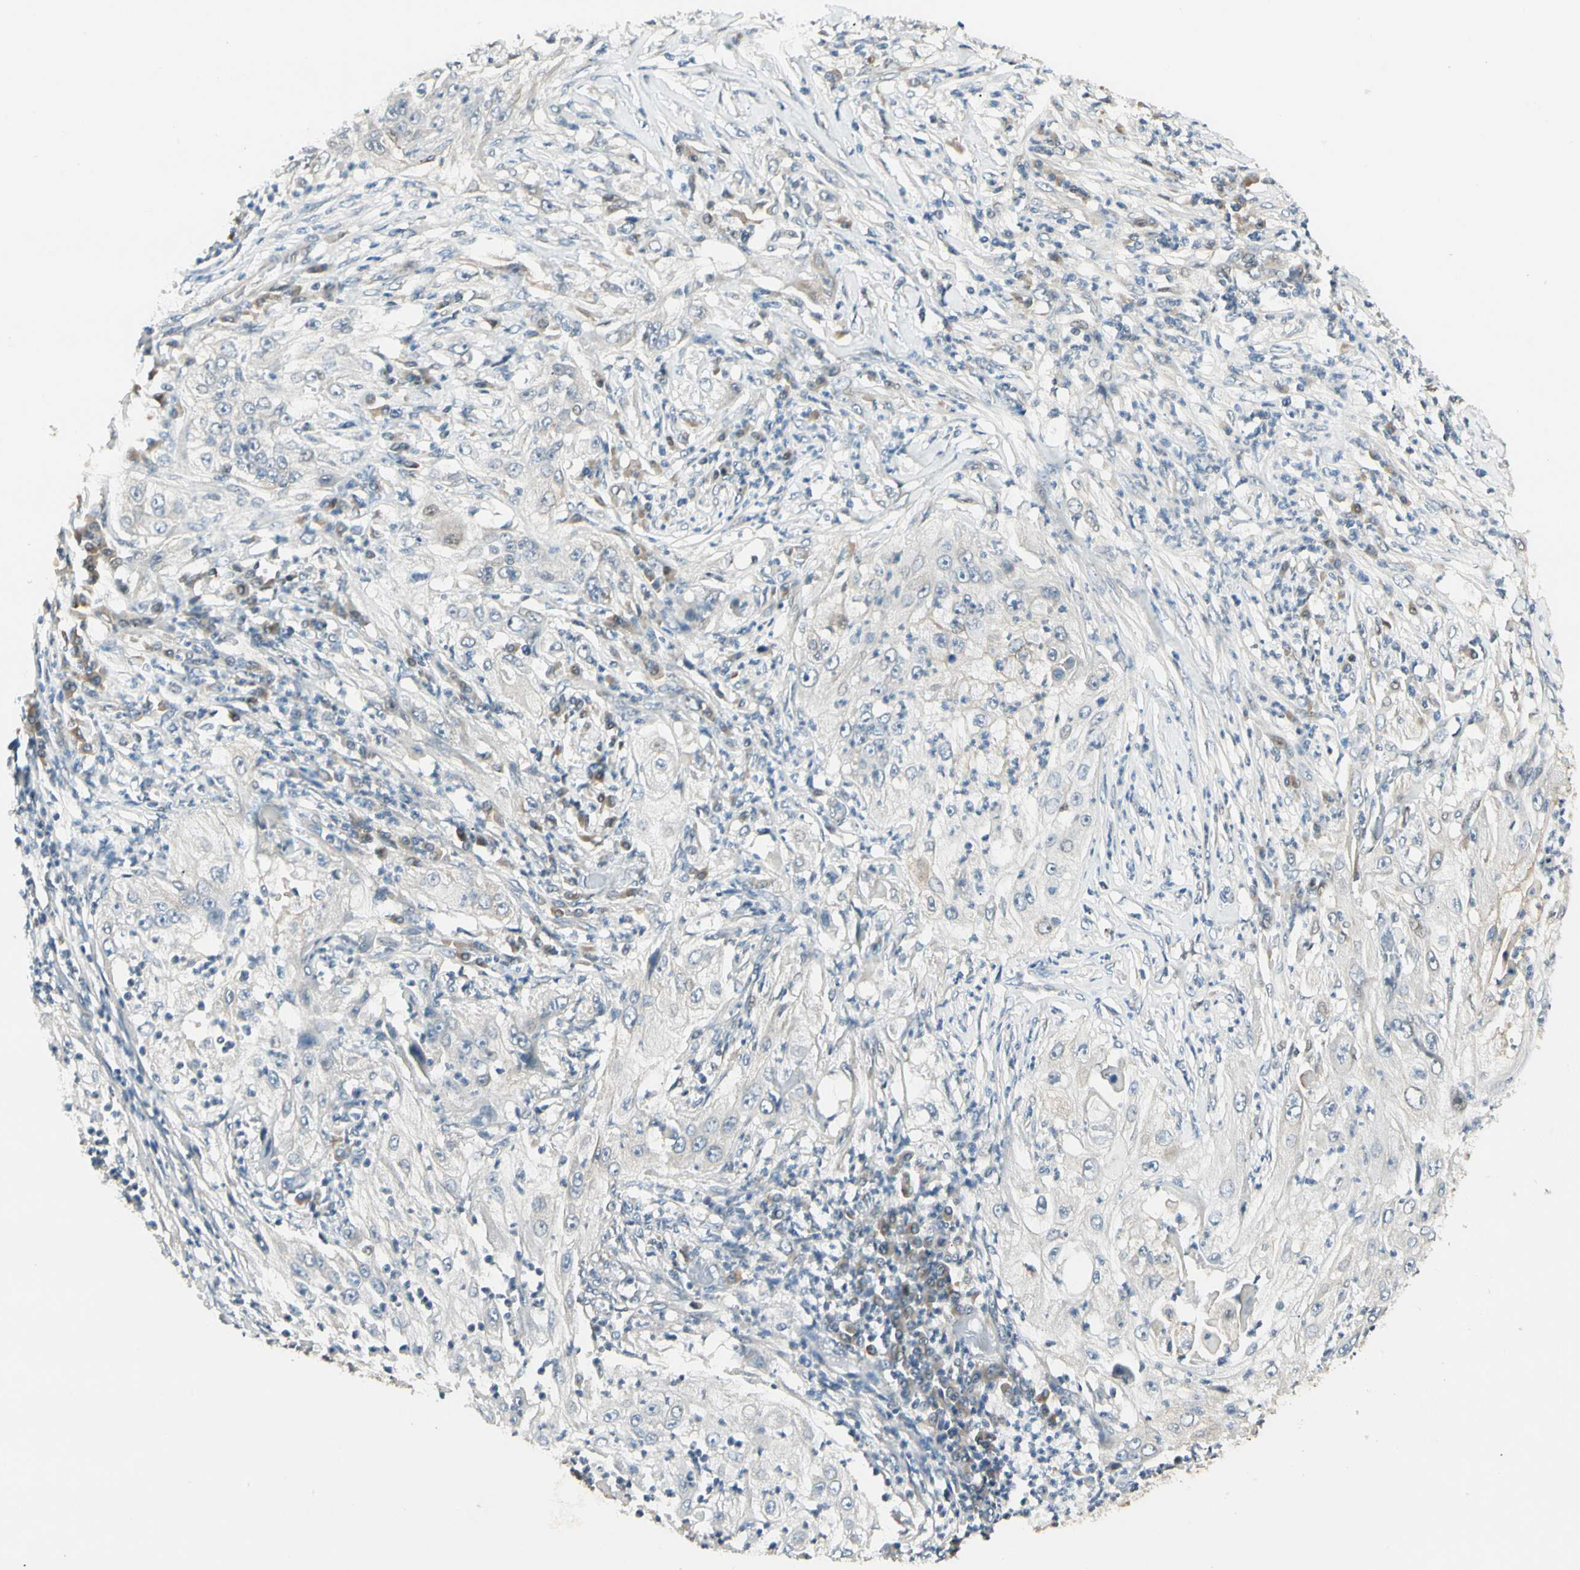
{"staining": {"intensity": "negative", "quantity": "none", "location": "none"}, "tissue": "lung cancer", "cell_type": "Tumor cells", "image_type": "cancer", "snomed": [{"axis": "morphology", "description": "Inflammation, NOS"}, {"axis": "morphology", "description": "Squamous cell carcinoma, NOS"}, {"axis": "topography", "description": "Lymph node"}, {"axis": "topography", "description": "Soft tissue"}, {"axis": "topography", "description": "Lung"}], "caption": "Protein analysis of lung squamous cell carcinoma exhibits no significant positivity in tumor cells.", "gene": "P3H2", "patient": {"sex": "male", "age": 66}}